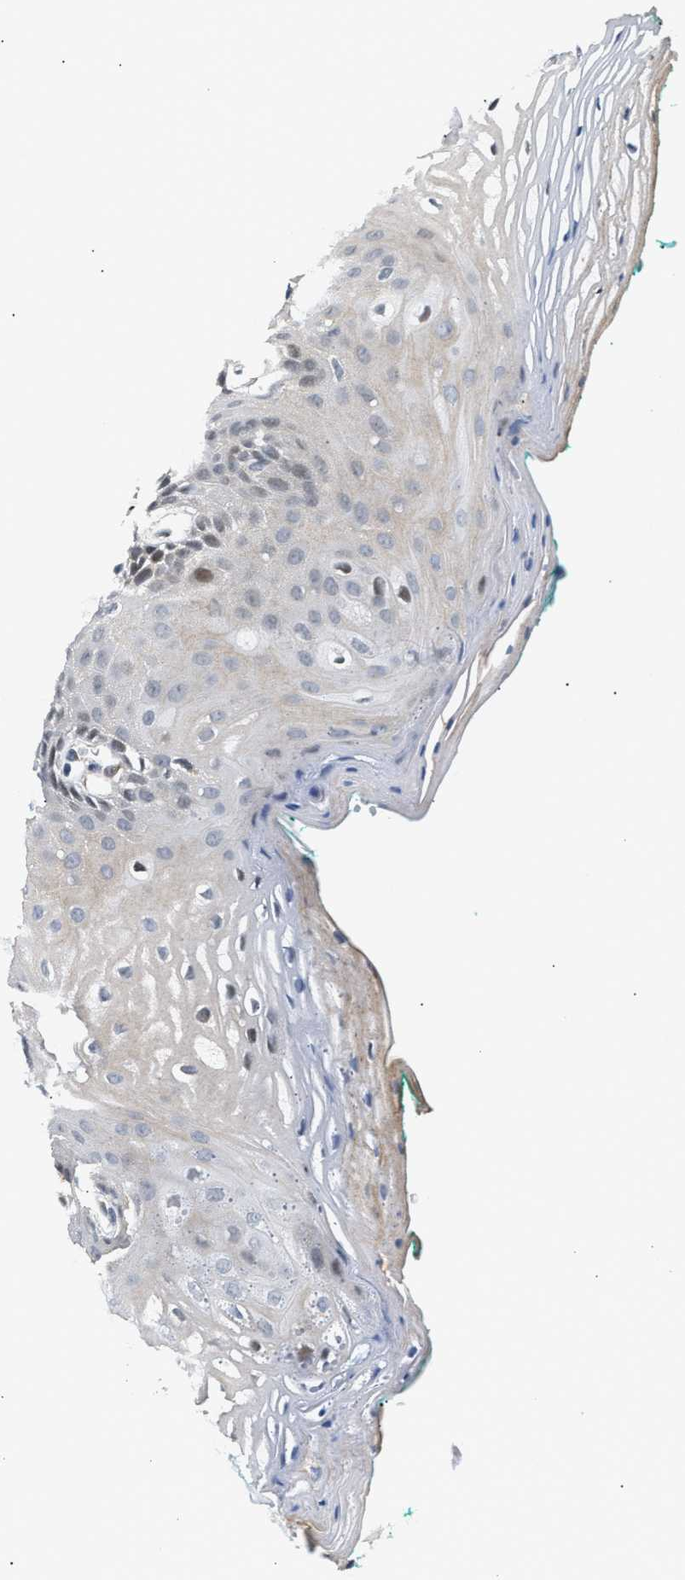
{"staining": {"intensity": "weak", "quantity": "25%-75%", "location": "cytoplasmic/membranous"}, "tissue": "oral mucosa", "cell_type": "Squamous epithelial cells", "image_type": "normal", "snomed": [{"axis": "morphology", "description": "Normal tissue, NOS"}, {"axis": "topography", "description": "Skeletal muscle"}, {"axis": "topography", "description": "Oral tissue"}, {"axis": "topography", "description": "Peripheral nerve tissue"}], "caption": "Approximately 25%-75% of squamous epithelial cells in benign oral mucosa demonstrate weak cytoplasmic/membranous protein staining as visualized by brown immunohistochemical staining.", "gene": "PPM1H", "patient": {"sex": "female", "age": 84}}